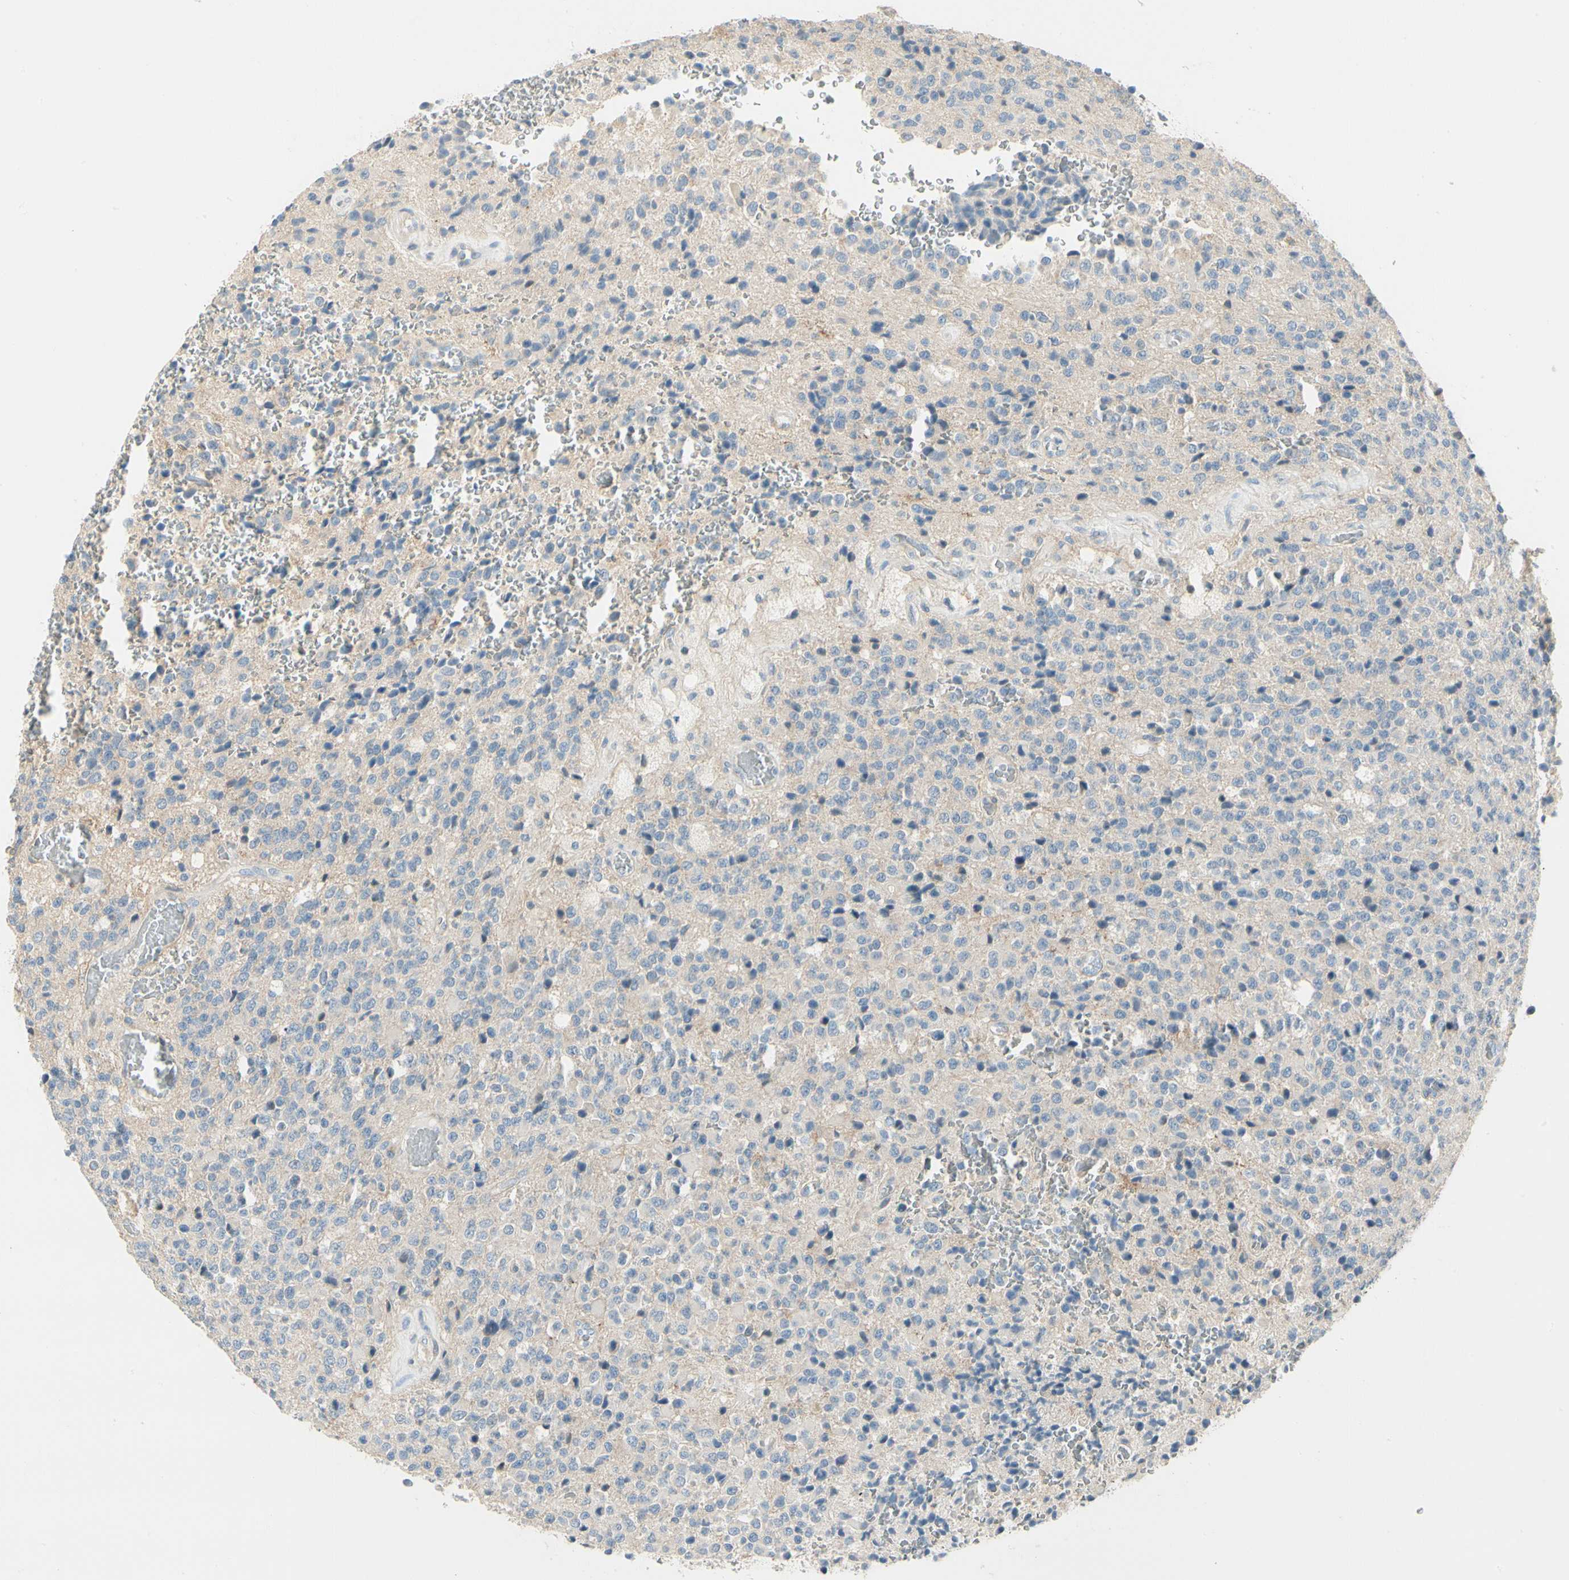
{"staining": {"intensity": "negative", "quantity": "none", "location": "none"}, "tissue": "glioma", "cell_type": "Tumor cells", "image_type": "cancer", "snomed": [{"axis": "morphology", "description": "Glioma, malignant, High grade"}, {"axis": "topography", "description": "pancreas cauda"}], "caption": "Human glioma stained for a protein using immunohistochemistry exhibits no expression in tumor cells.", "gene": "DUSP12", "patient": {"sex": "male", "age": 60}}